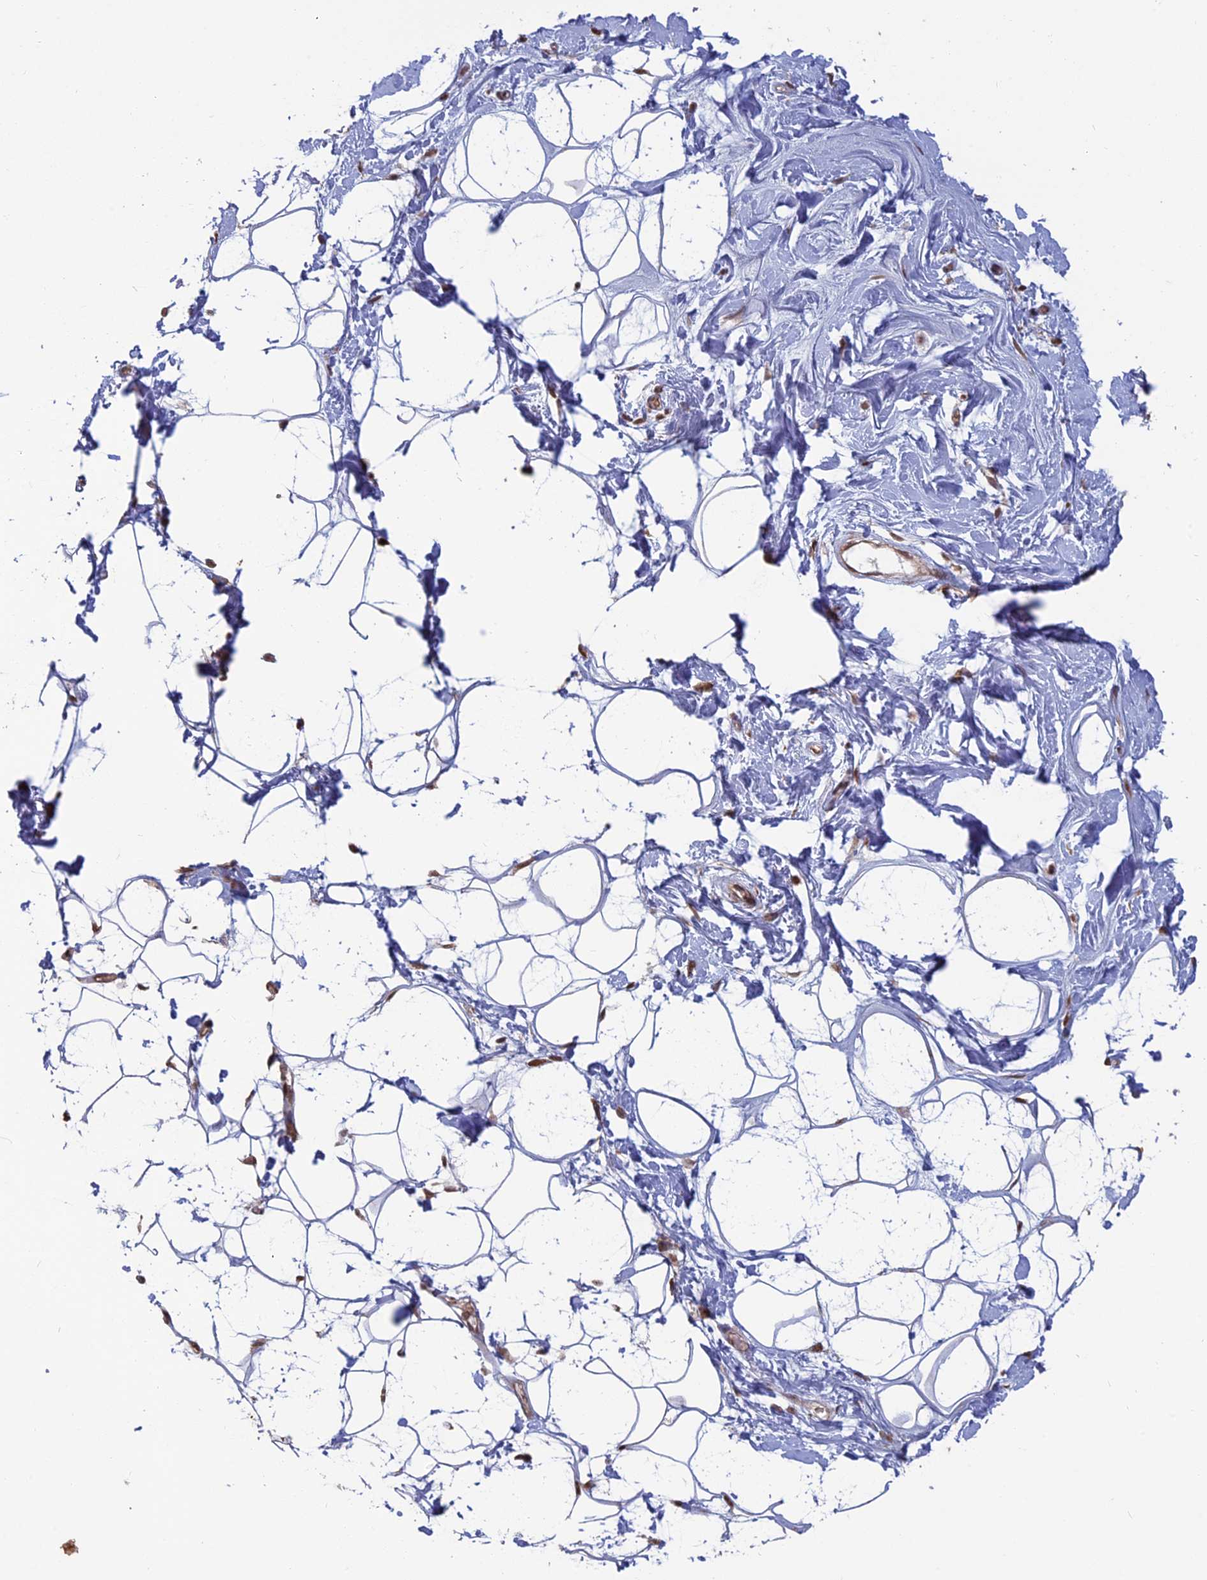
{"staining": {"intensity": "negative", "quantity": "none", "location": "none"}, "tissue": "adipose tissue", "cell_type": "Adipocytes", "image_type": "normal", "snomed": [{"axis": "morphology", "description": "Normal tissue, NOS"}, {"axis": "topography", "description": "Breast"}], "caption": "Immunohistochemical staining of unremarkable adipose tissue shows no significant positivity in adipocytes. (Brightfield microscopy of DAB immunohistochemistry at high magnification).", "gene": "MFAP1", "patient": {"sex": "female", "age": 26}}